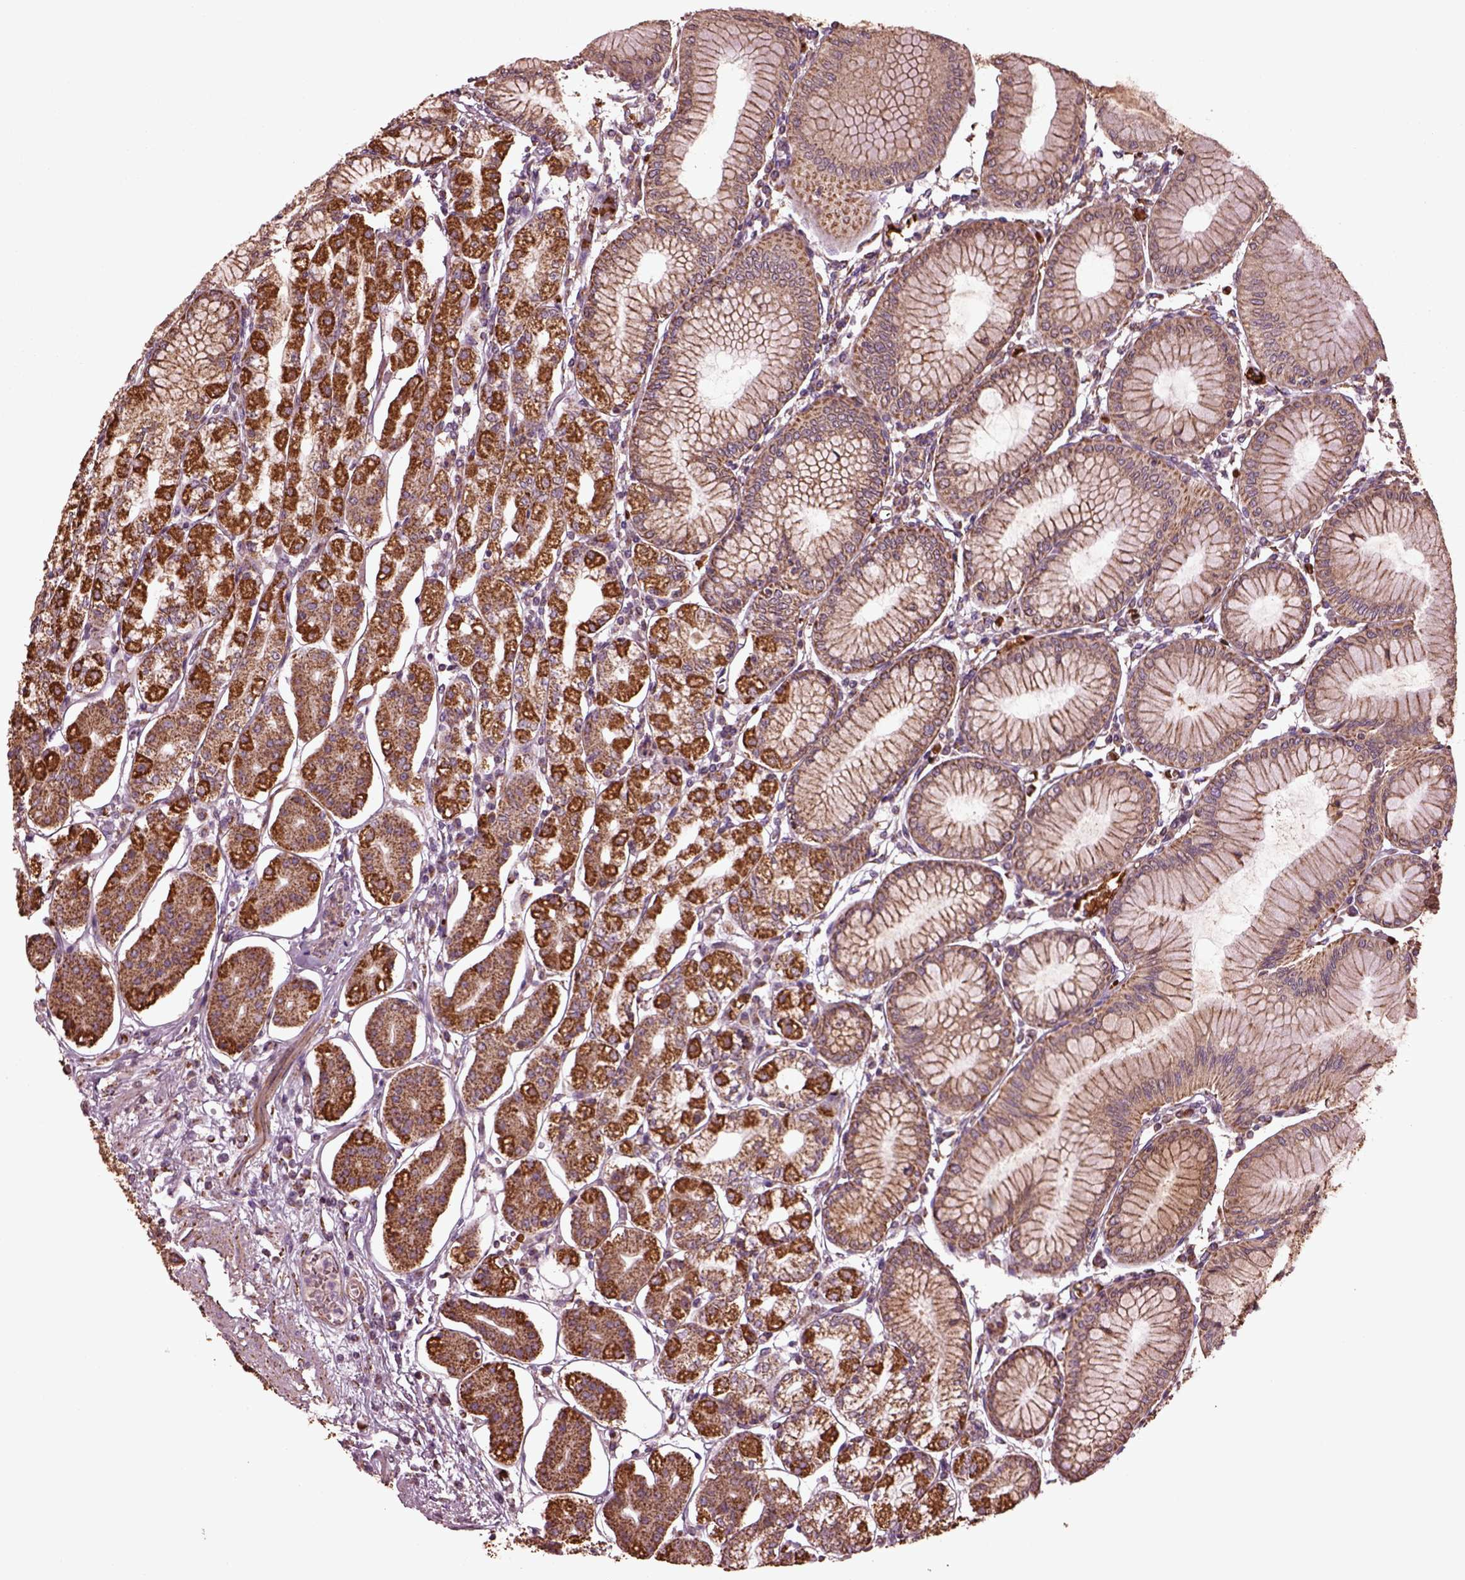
{"staining": {"intensity": "strong", "quantity": "25%-75%", "location": "cytoplasmic/membranous"}, "tissue": "stomach", "cell_type": "Glandular cells", "image_type": "normal", "snomed": [{"axis": "morphology", "description": "Normal tissue, NOS"}, {"axis": "topography", "description": "Skeletal muscle"}, {"axis": "topography", "description": "Stomach"}], "caption": "Normal stomach shows strong cytoplasmic/membranous staining in approximately 25%-75% of glandular cells The protein is stained brown, and the nuclei are stained in blue (DAB IHC with brightfield microscopy, high magnification)..", "gene": "TMEM254", "patient": {"sex": "female", "age": 57}}